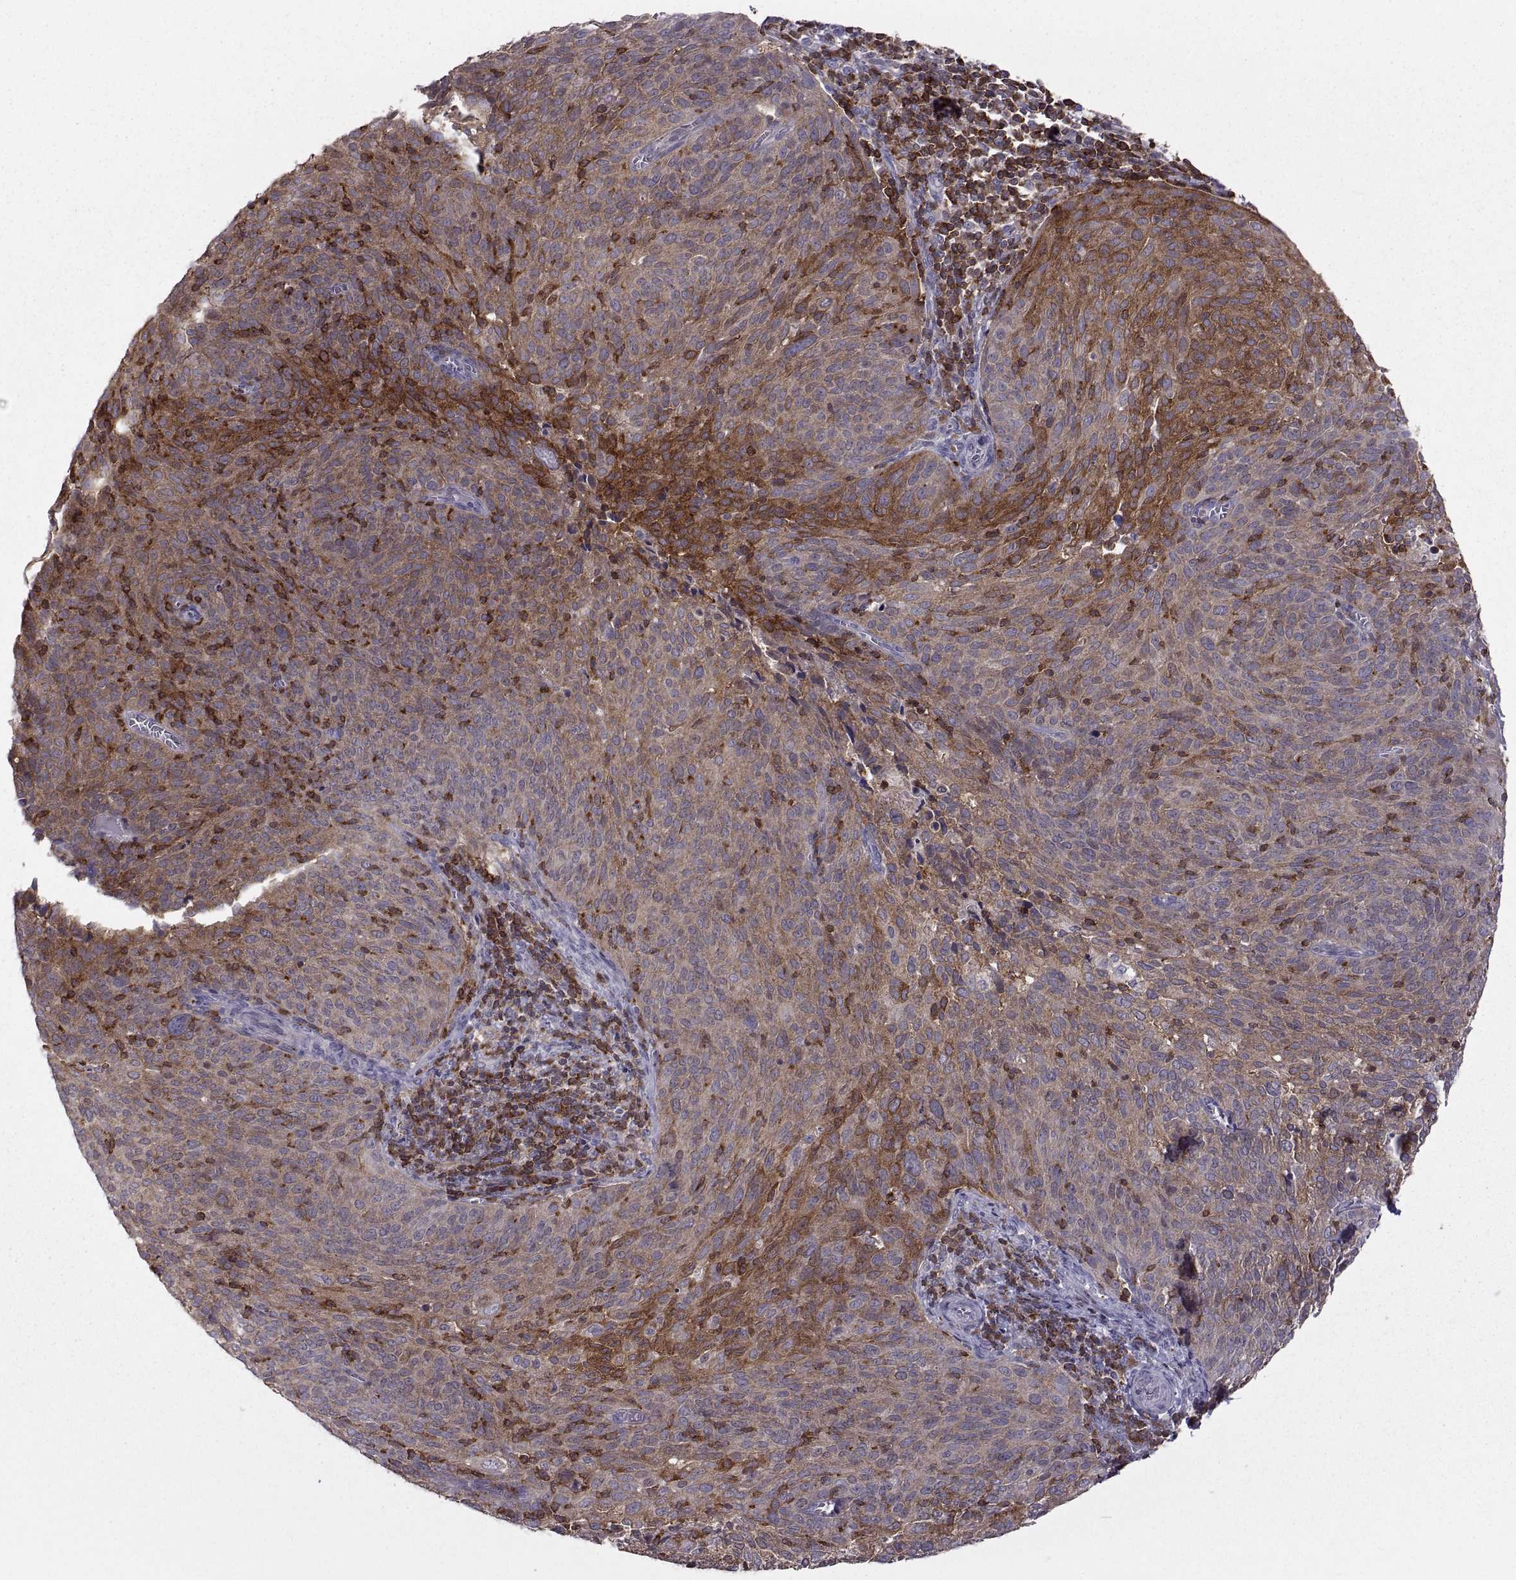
{"staining": {"intensity": "strong", "quantity": "25%-75%", "location": "cytoplasmic/membranous"}, "tissue": "cervical cancer", "cell_type": "Tumor cells", "image_type": "cancer", "snomed": [{"axis": "morphology", "description": "Squamous cell carcinoma, NOS"}, {"axis": "topography", "description": "Cervix"}], "caption": "This histopathology image exhibits immunohistochemistry staining of squamous cell carcinoma (cervical), with high strong cytoplasmic/membranous positivity in approximately 25%-75% of tumor cells.", "gene": "EZR", "patient": {"sex": "female", "age": 39}}